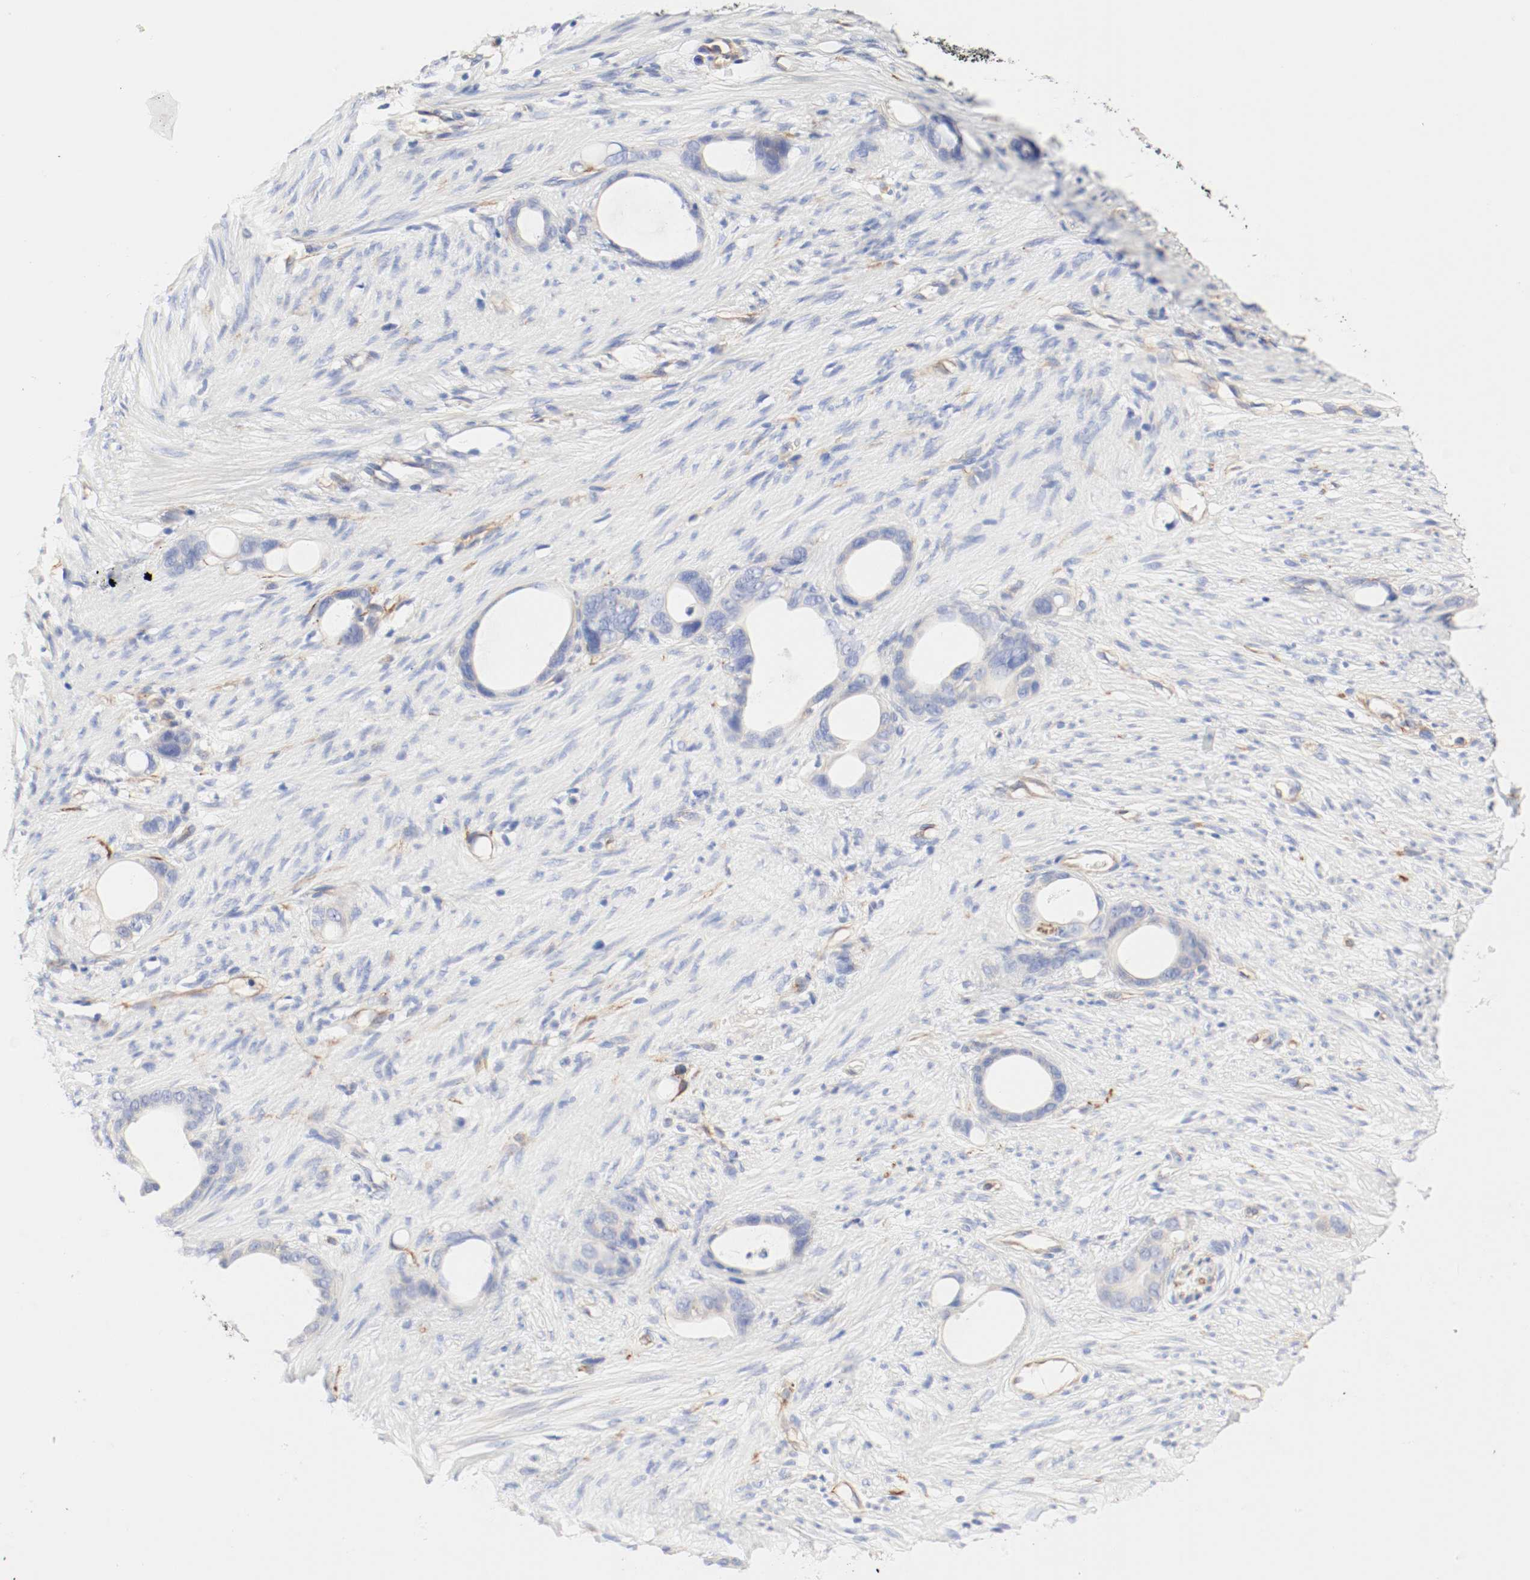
{"staining": {"intensity": "weak", "quantity": "<25%", "location": "cytoplasmic/membranous"}, "tissue": "stomach cancer", "cell_type": "Tumor cells", "image_type": "cancer", "snomed": [{"axis": "morphology", "description": "Adenocarcinoma, NOS"}, {"axis": "topography", "description": "Stomach"}], "caption": "Human stomach cancer (adenocarcinoma) stained for a protein using immunohistochemistry (IHC) demonstrates no staining in tumor cells.", "gene": "GIT1", "patient": {"sex": "female", "age": 75}}